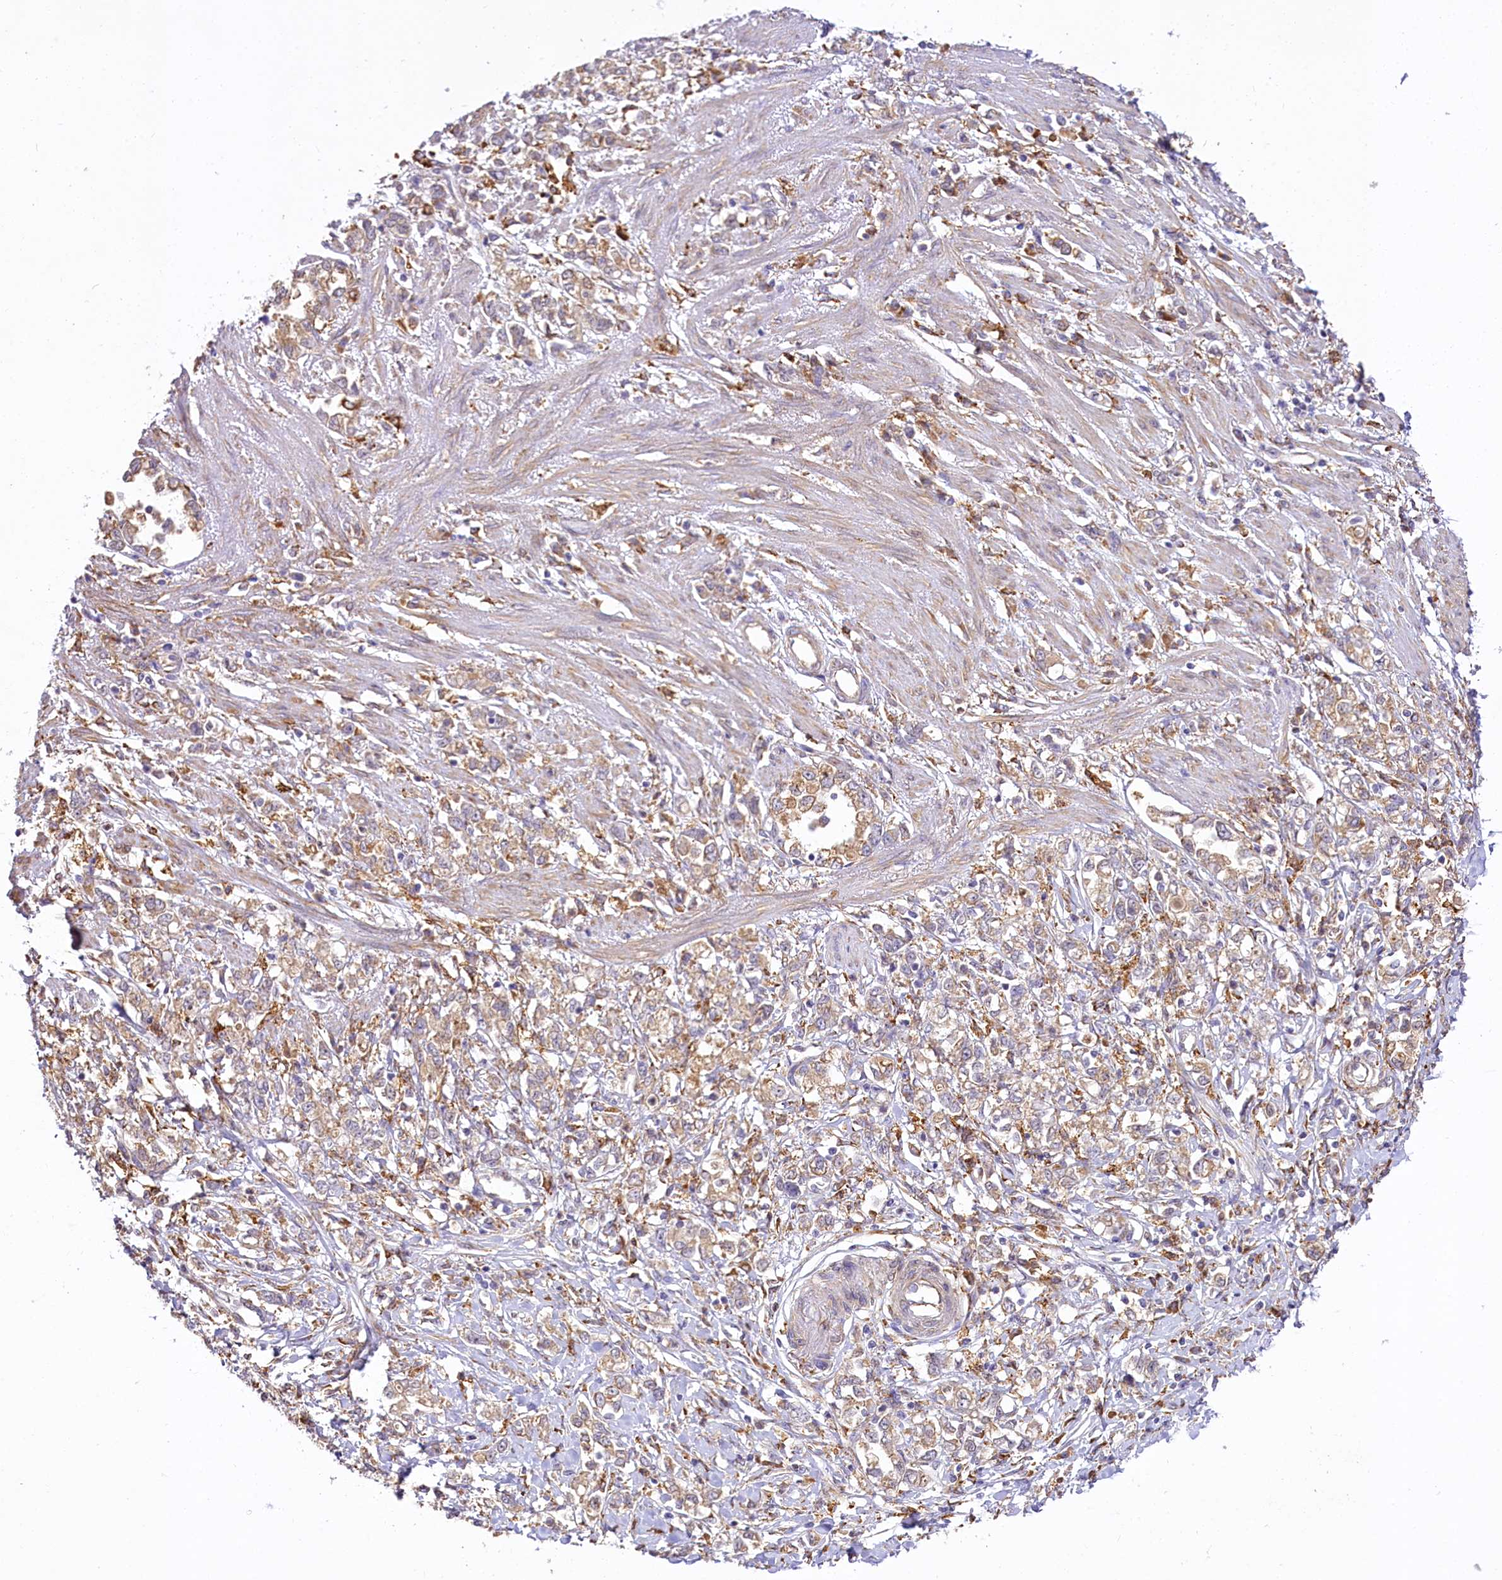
{"staining": {"intensity": "weak", "quantity": ">75%", "location": "cytoplasmic/membranous"}, "tissue": "stomach cancer", "cell_type": "Tumor cells", "image_type": "cancer", "snomed": [{"axis": "morphology", "description": "Adenocarcinoma, NOS"}, {"axis": "topography", "description": "Stomach"}], "caption": "Stomach cancer stained with IHC exhibits weak cytoplasmic/membranous staining in about >75% of tumor cells.", "gene": "PPIP5K2", "patient": {"sex": "female", "age": 76}}